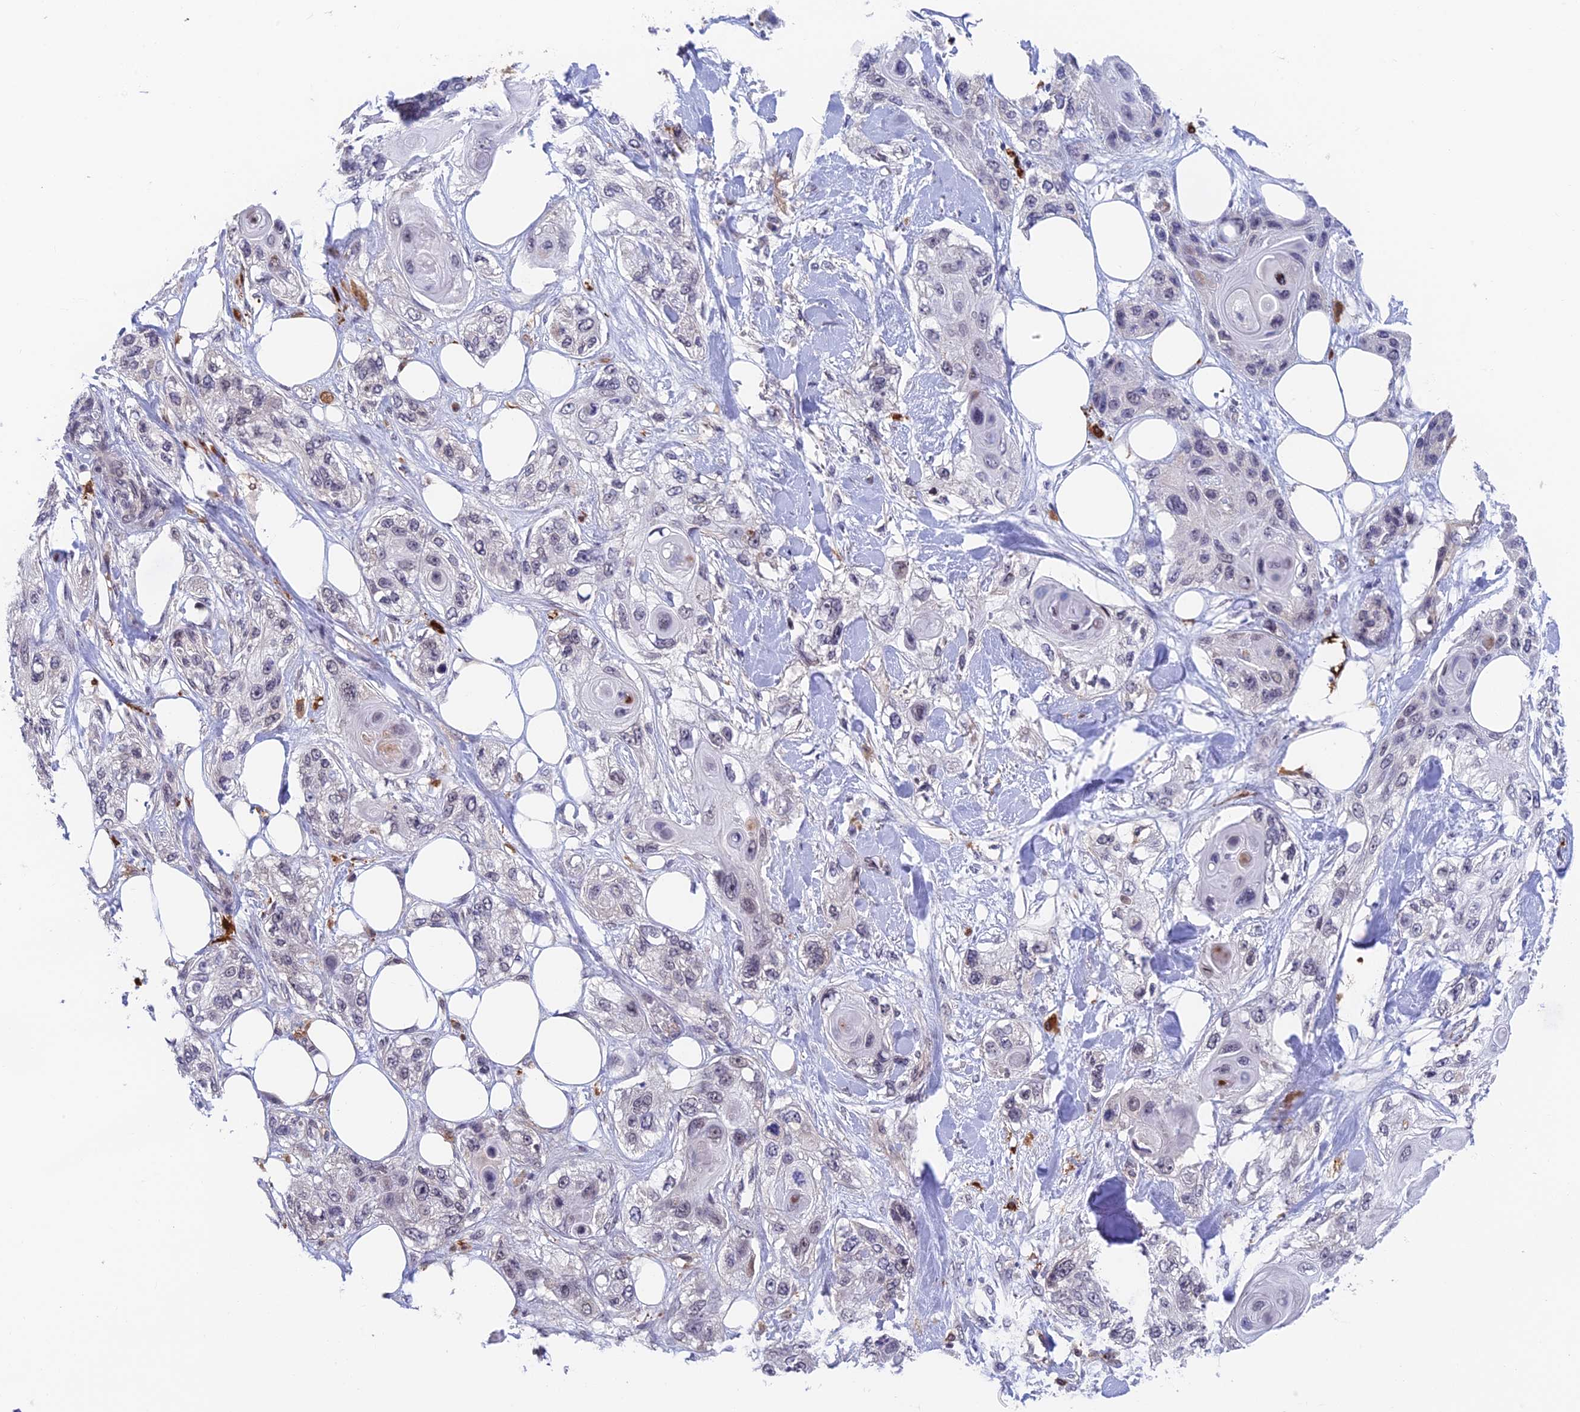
{"staining": {"intensity": "negative", "quantity": "none", "location": "none"}, "tissue": "skin cancer", "cell_type": "Tumor cells", "image_type": "cancer", "snomed": [{"axis": "morphology", "description": "Normal tissue, NOS"}, {"axis": "morphology", "description": "Squamous cell carcinoma, NOS"}, {"axis": "topography", "description": "Skin"}], "caption": "Tumor cells are negative for protein expression in human skin cancer. (DAB (3,3'-diaminobenzidine) IHC with hematoxylin counter stain).", "gene": "NSMCE1", "patient": {"sex": "male", "age": 72}}